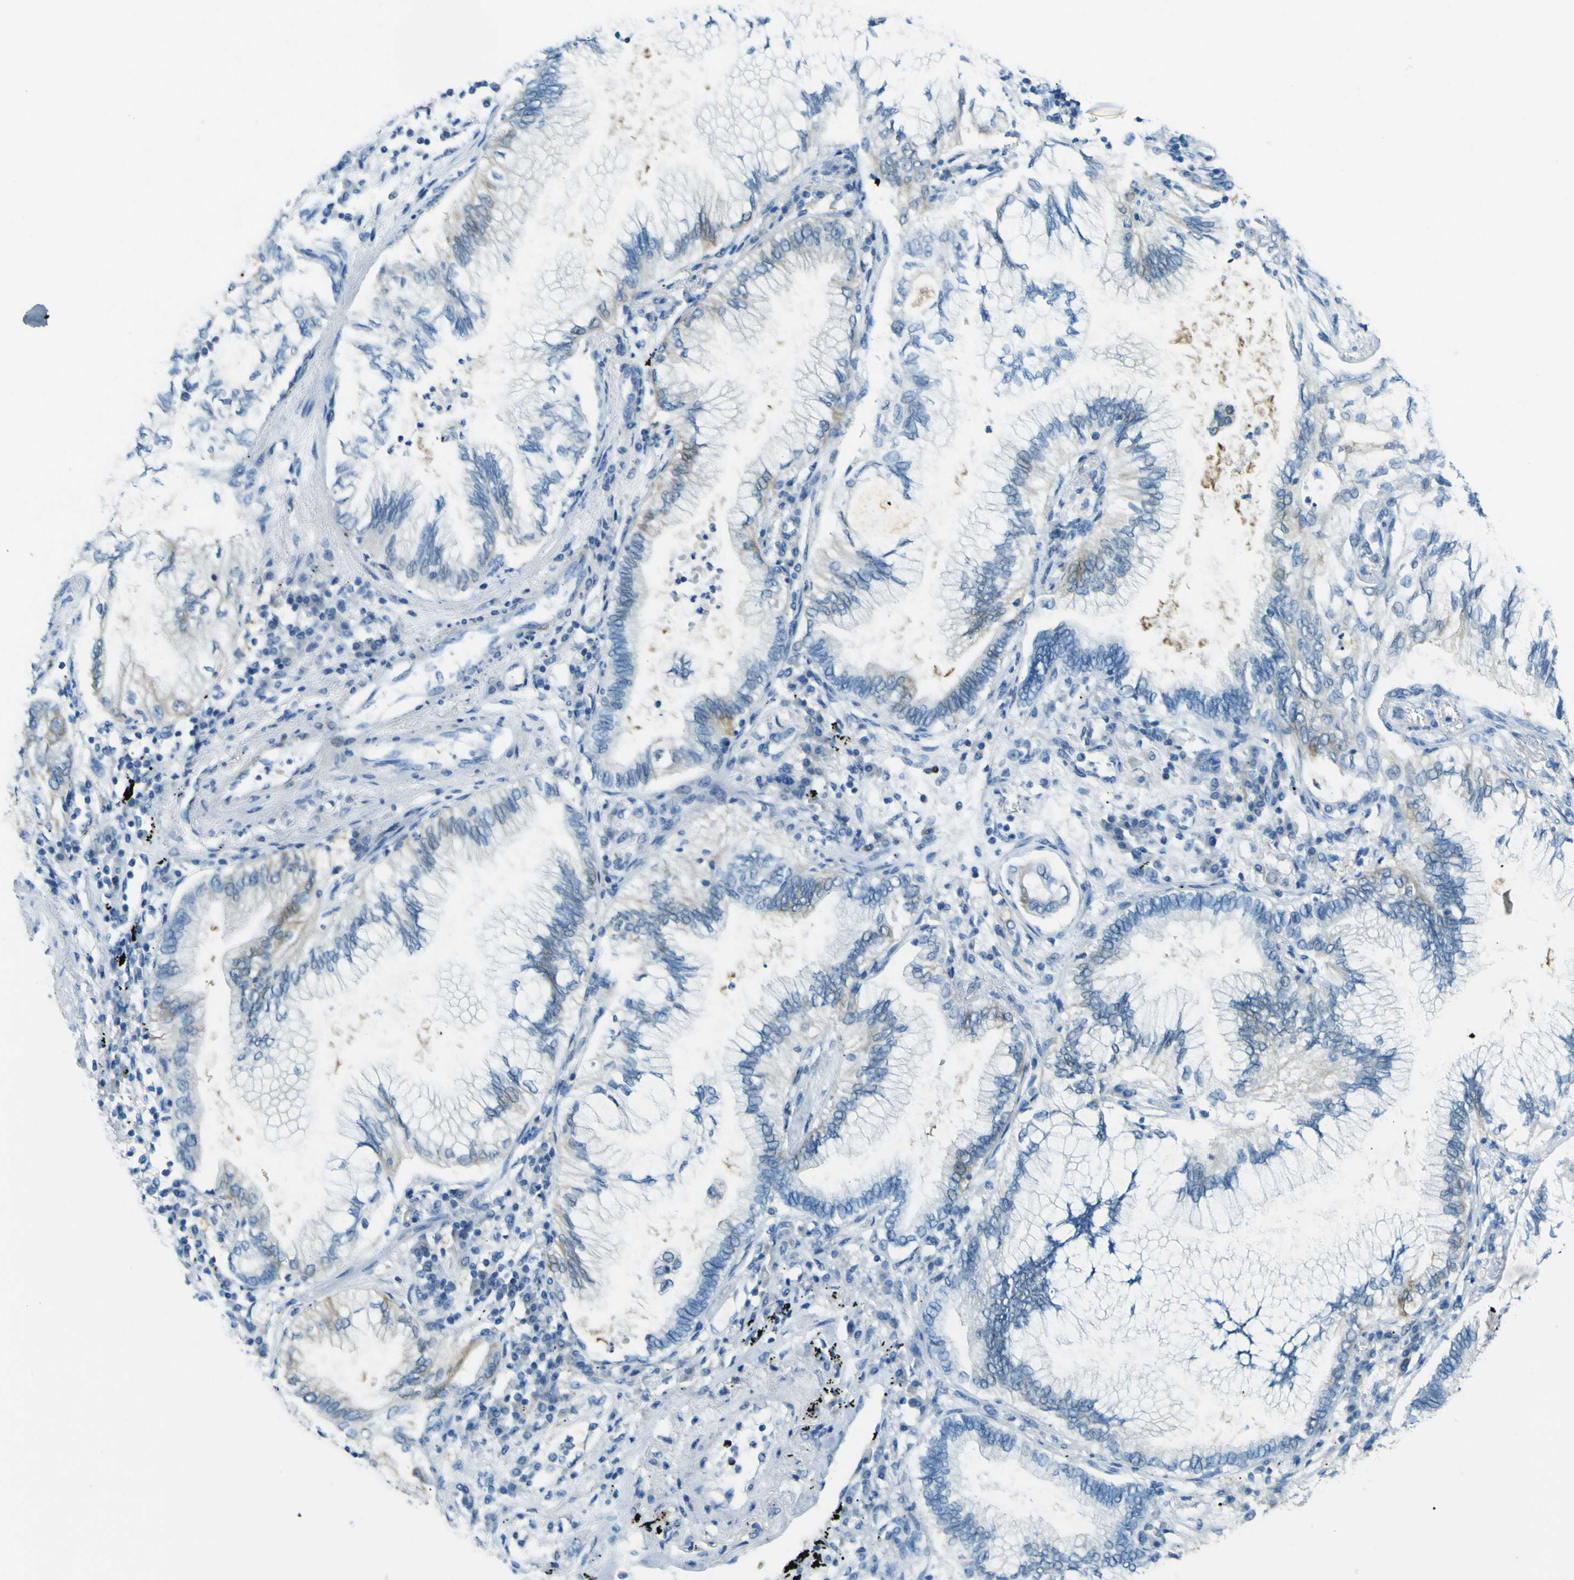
{"staining": {"intensity": "moderate", "quantity": "<25%", "location": "cytoplasmic/membranous"}, "tissue": "lung cancer", "cell_type": "Tumor cells", "image_type": "cancer", "snomed": [{"axis": "morphology", "description": "Normal tissue, NOS"}, {"axis": "morphology", "description": "Adenocarcinoma, NOS"}, {"axis": "topography", "description": "Bronchus"}, {"axis": "topography", "description": "Lung"}], "caption": "Brown immunohistochemical staining in lung cancer (adenocarcinoma) displays moderate cytoplasmic/membranous positivity in about <25% of tumor cells. Immunohistochemistry (ihc) stains the protein in brown and the nuclei are stained blue.", "gene": "SORCS1", "patient": {"sex": "female", "age": 70}}